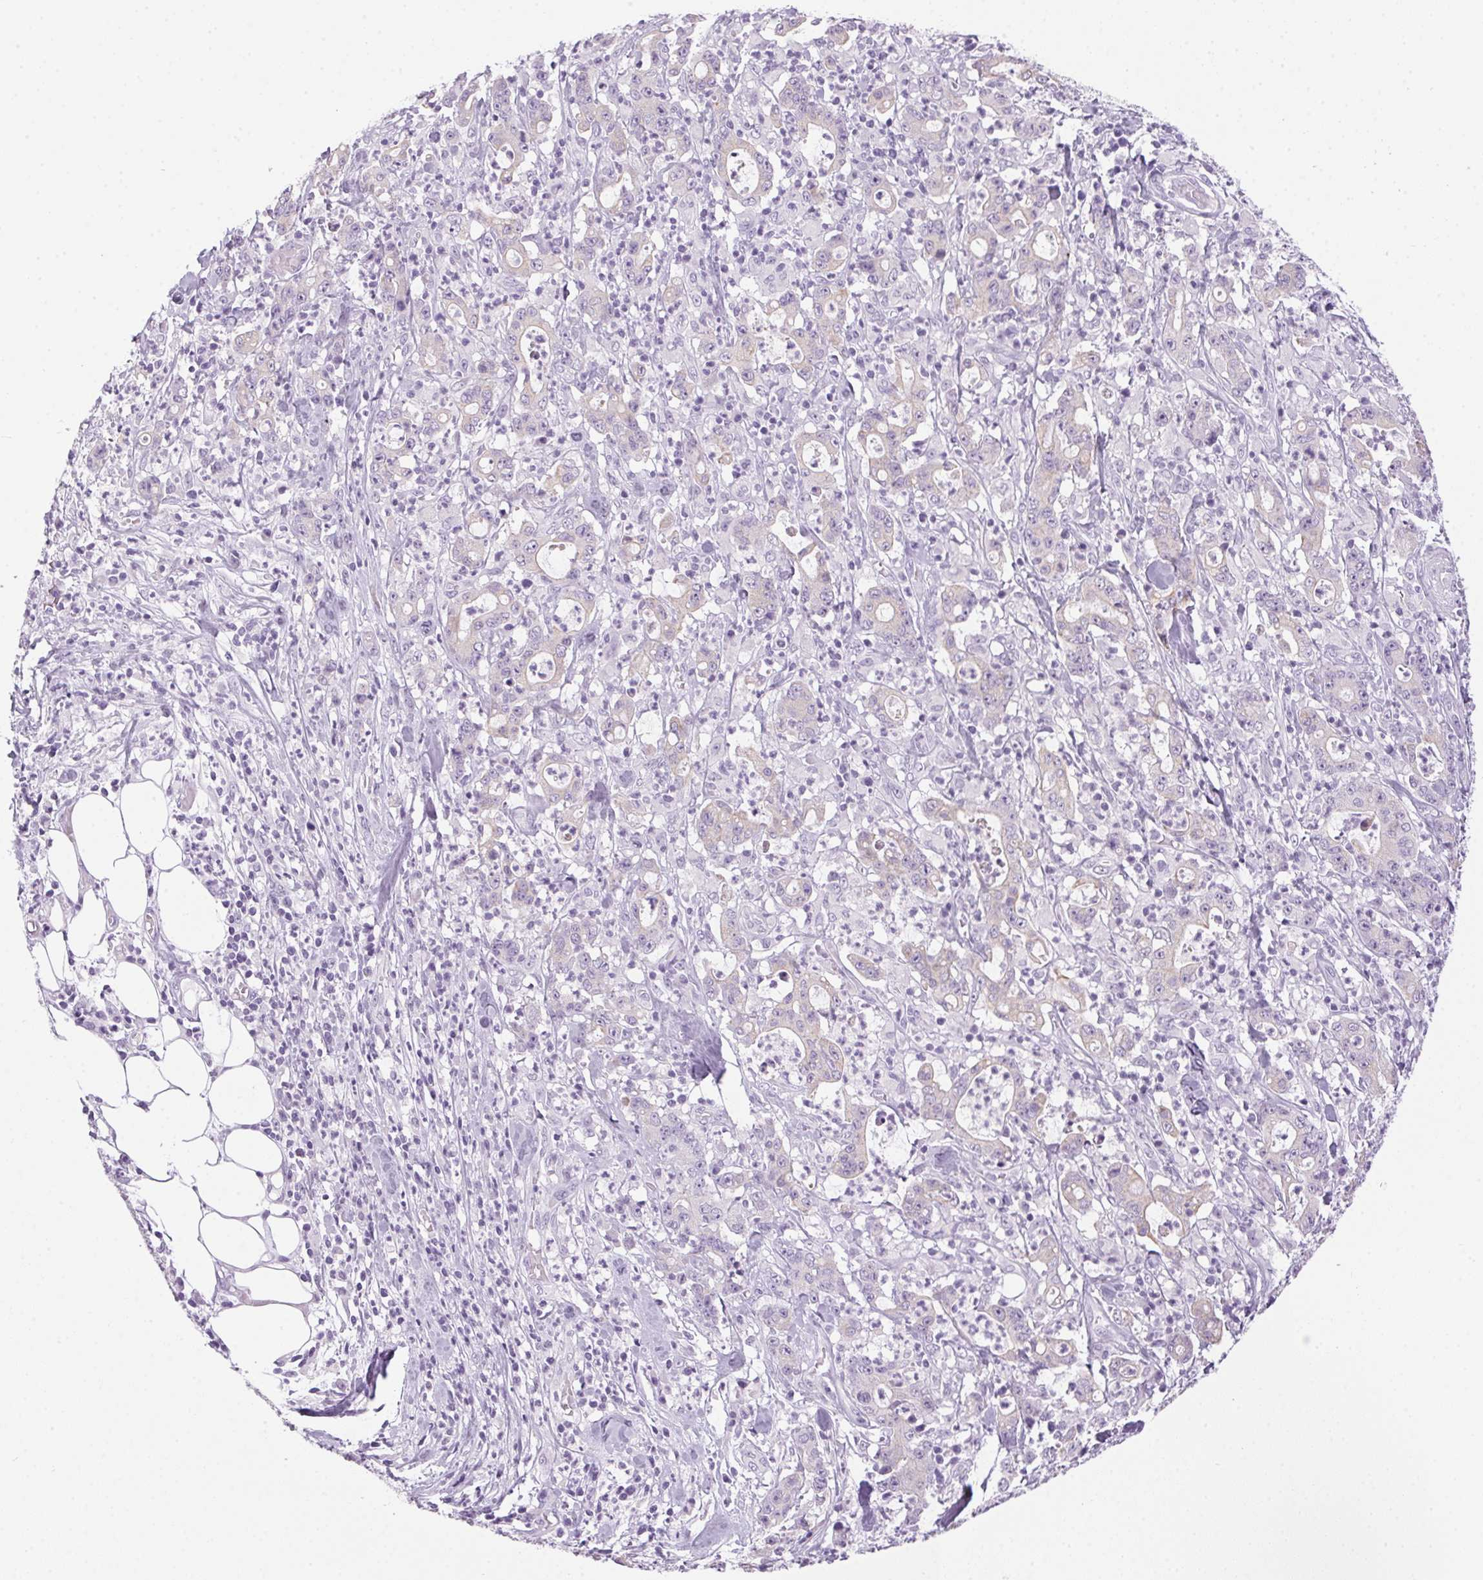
{"staining": {"intensity": "negative", "quantity": "none", "location": "none"}, "tissue": "stomach cancer", "cell_type": "Tumor cells", "image_type": "cancer", "snomed": [{"axis": "morphology", "description": "Adenocarcinoma, NOS"}, {"axis": "topography", "description": "Stomach, upper"}], "caption": "Protein analysis of stomach cancer shows no significant staining in tumor cells. (Immunohistochemistry (ihc), brightfield microscopy, high magnification).", "gene": "POPDC2", "patient": {"sex": "male", "age": 68}}